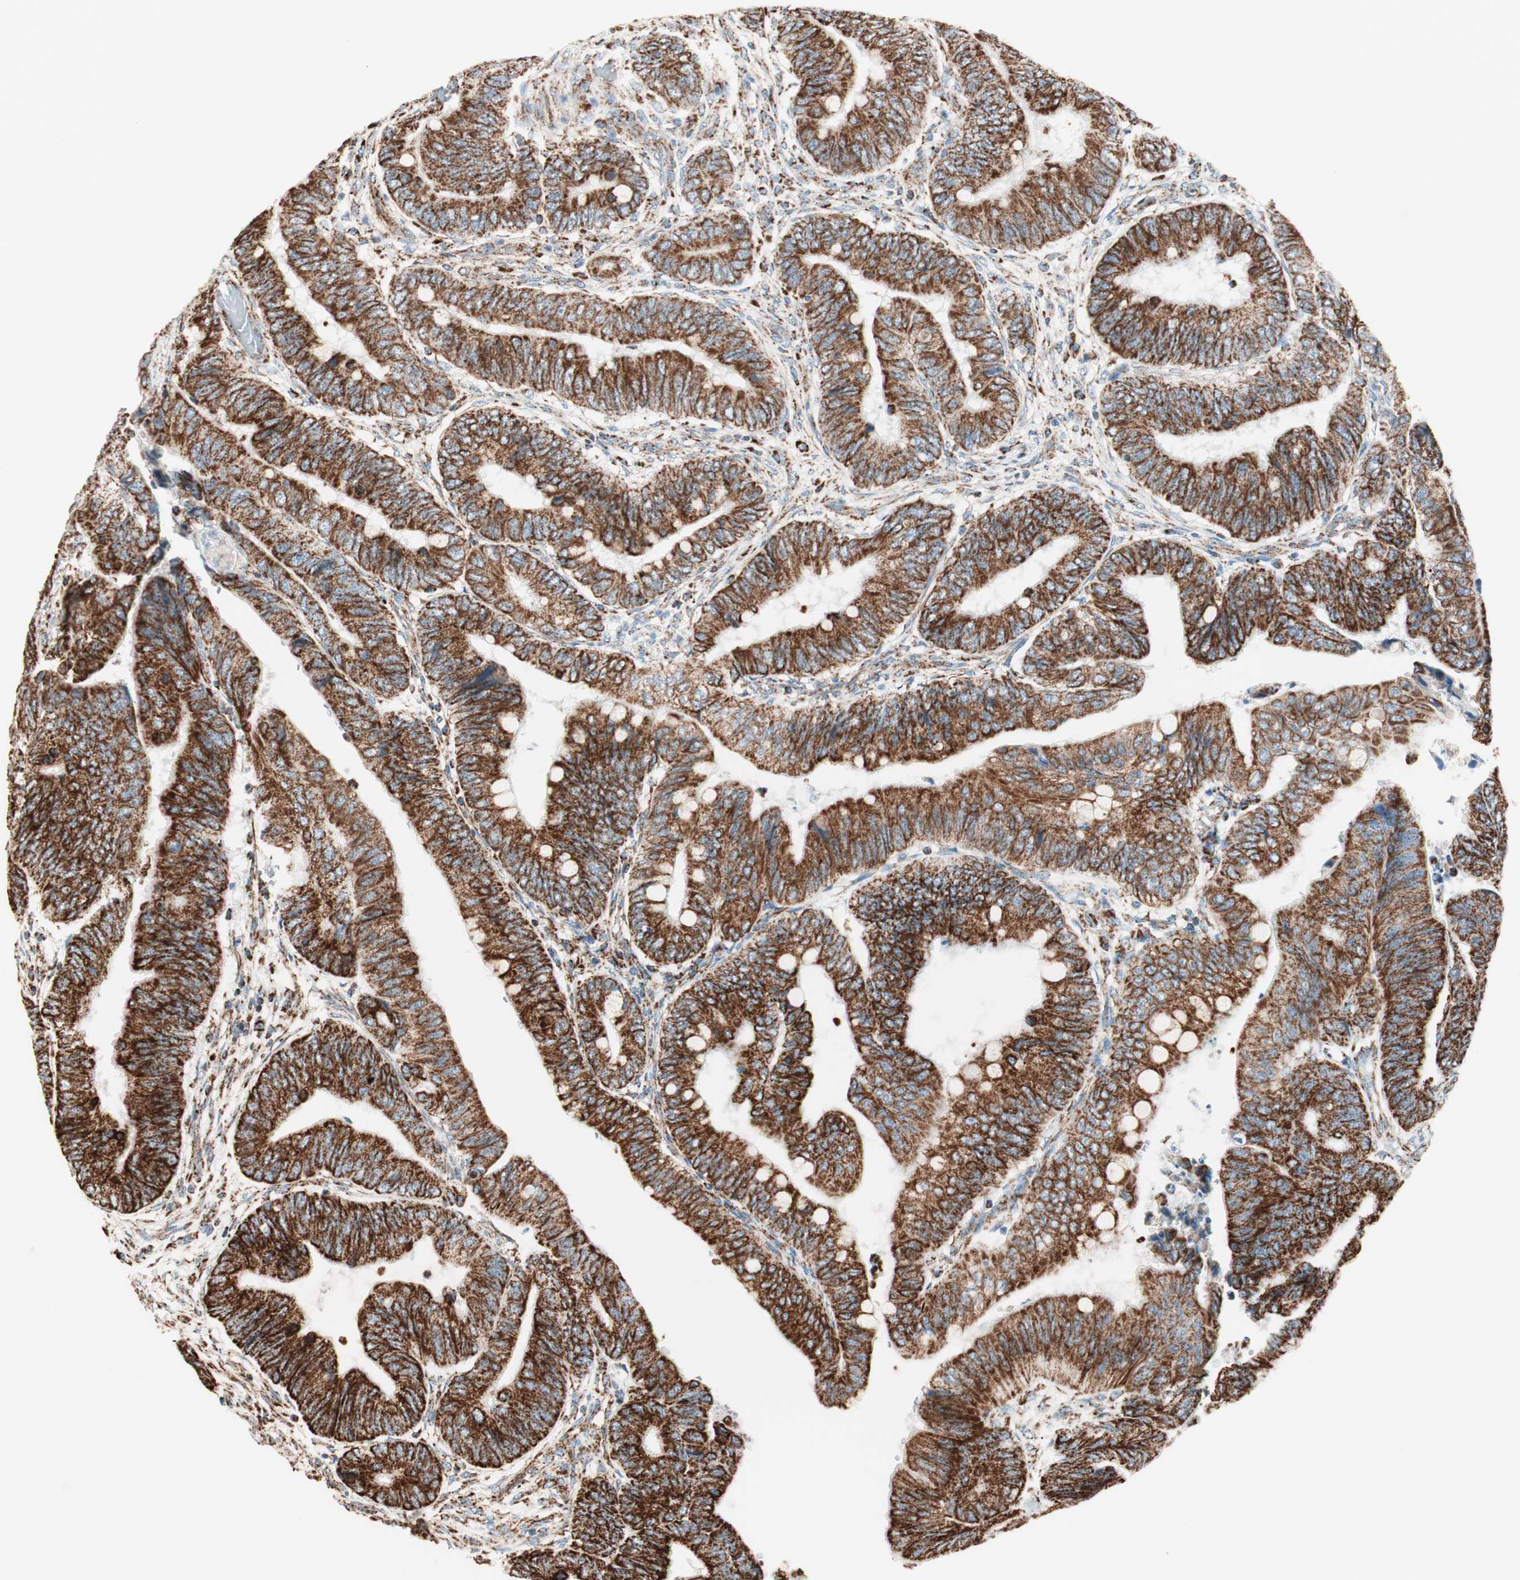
{"staining": {"intensity": "strong", "quantity": ">75%", "location": "cytoplasmic/membranous"}, "tissue": "colorectal cancer", "cell_type": "Tumor cells", "image_type": "cancer", "snomed": [{"axis": "morphology", "description": "Normal tissue, NOS"}, {"axis": "morphology", "description": "Adenocarcinoma, NOS"}, {"axis": "topography", "description": "Rectum"}, {"axis": "topography", "description": "Peripheral nerve tissue"}], "caption": "Immunohistochemical staining of adenocarcinoma (colorectal) displays high levels of strong cytoplasmic/membranous protein expression in approximately >75% of tumor cells. (DAB = brown stain, brightfield microscopy at high magnification).", "gene": "TOMM22", "patient": {"sex": "male", "age": 92}}